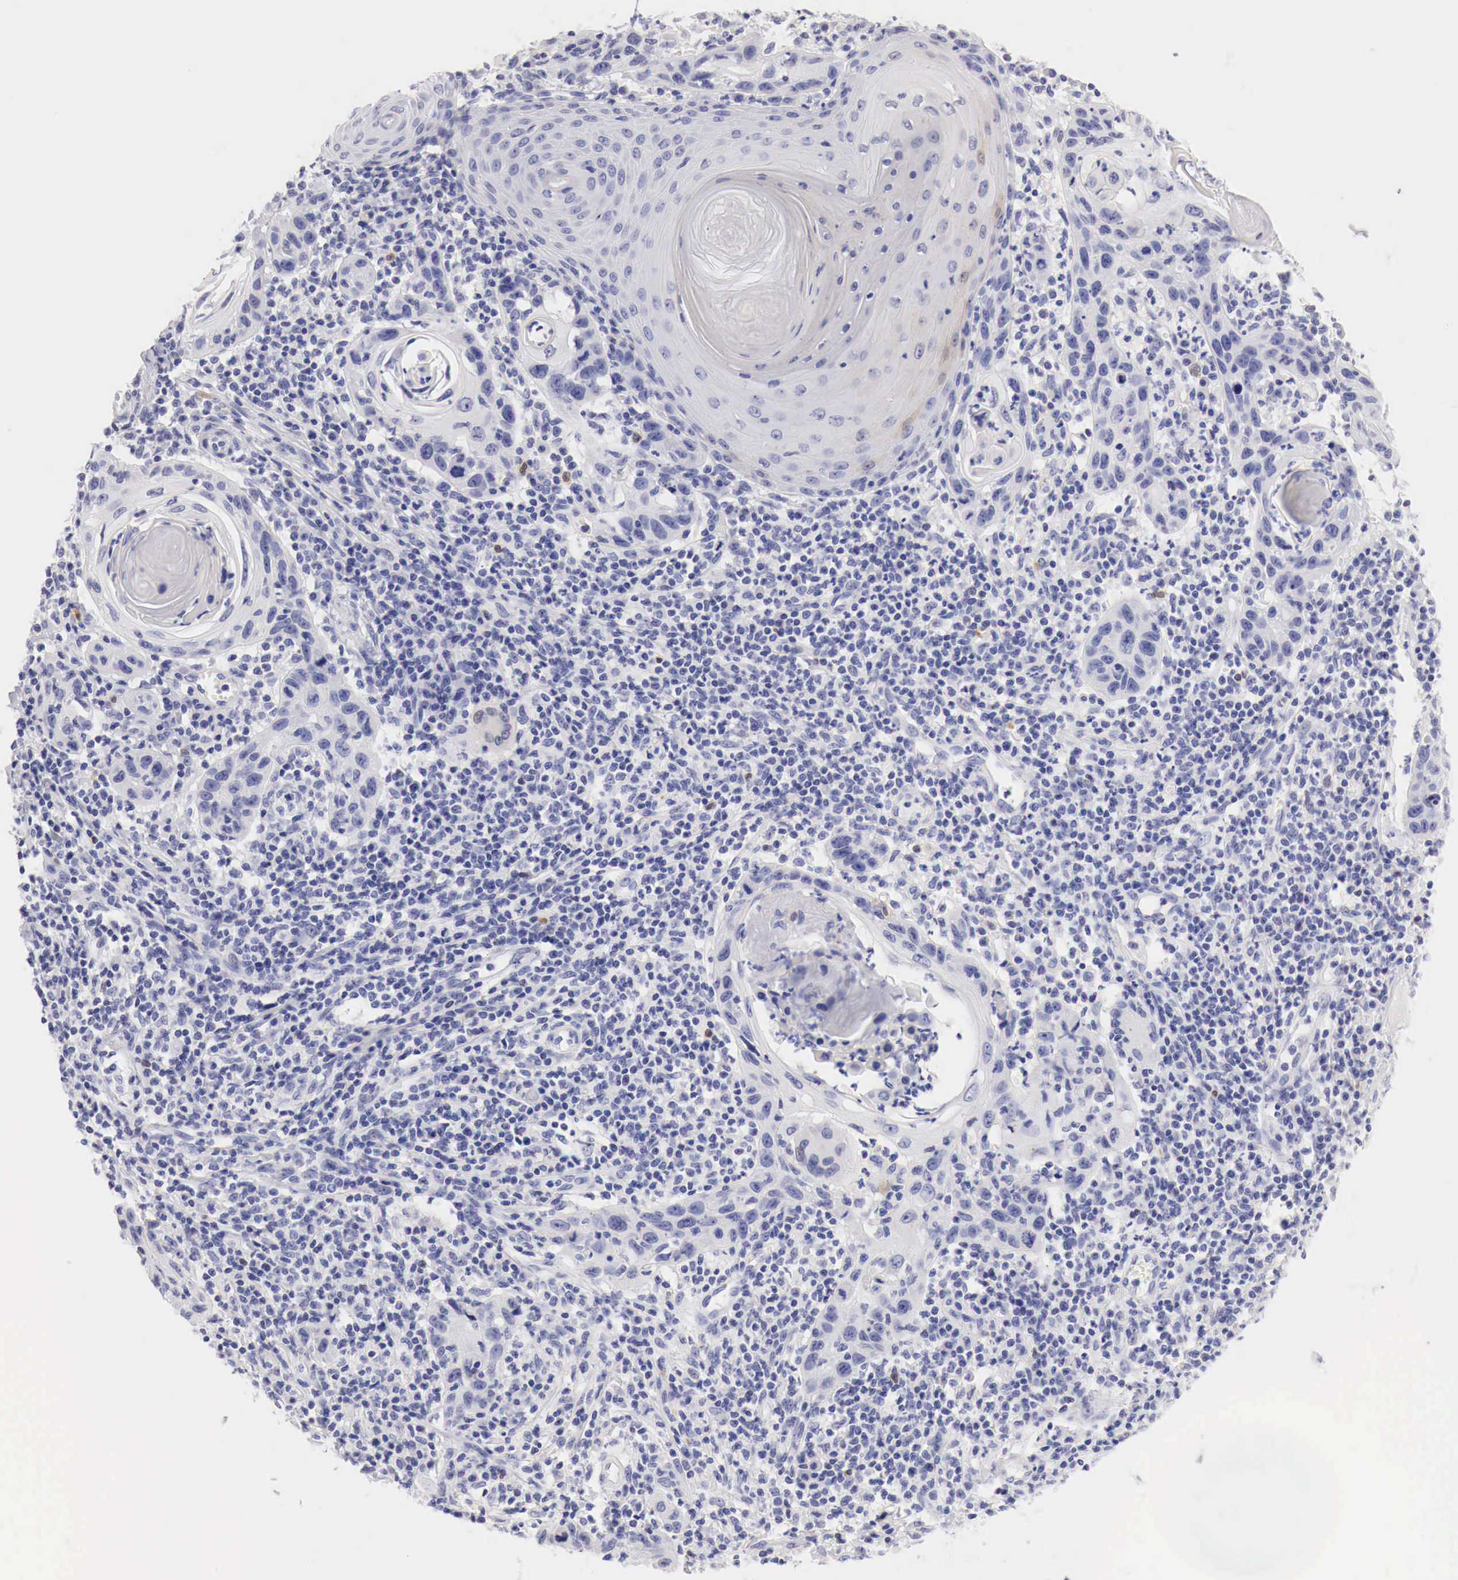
{"staining": {"intensity": "negative", "quantity": "none", "location": "none"}, "tissue": "skin cancer", "cell_type": "Tumor cells", "image_type": "cancer", "snomed": [{"axis": "morphology", "description": "Squamous cell carcinoma, NOS"}, {"axis": "topography", "description": "Skin"}], "caption": "Squamous cell carcinoma (skin) was stained to show a protein in brown. There is no significant positivity in tumor cells.", "gene": "CDKN2A", "patient": {"sex": "female", "age": 74}}